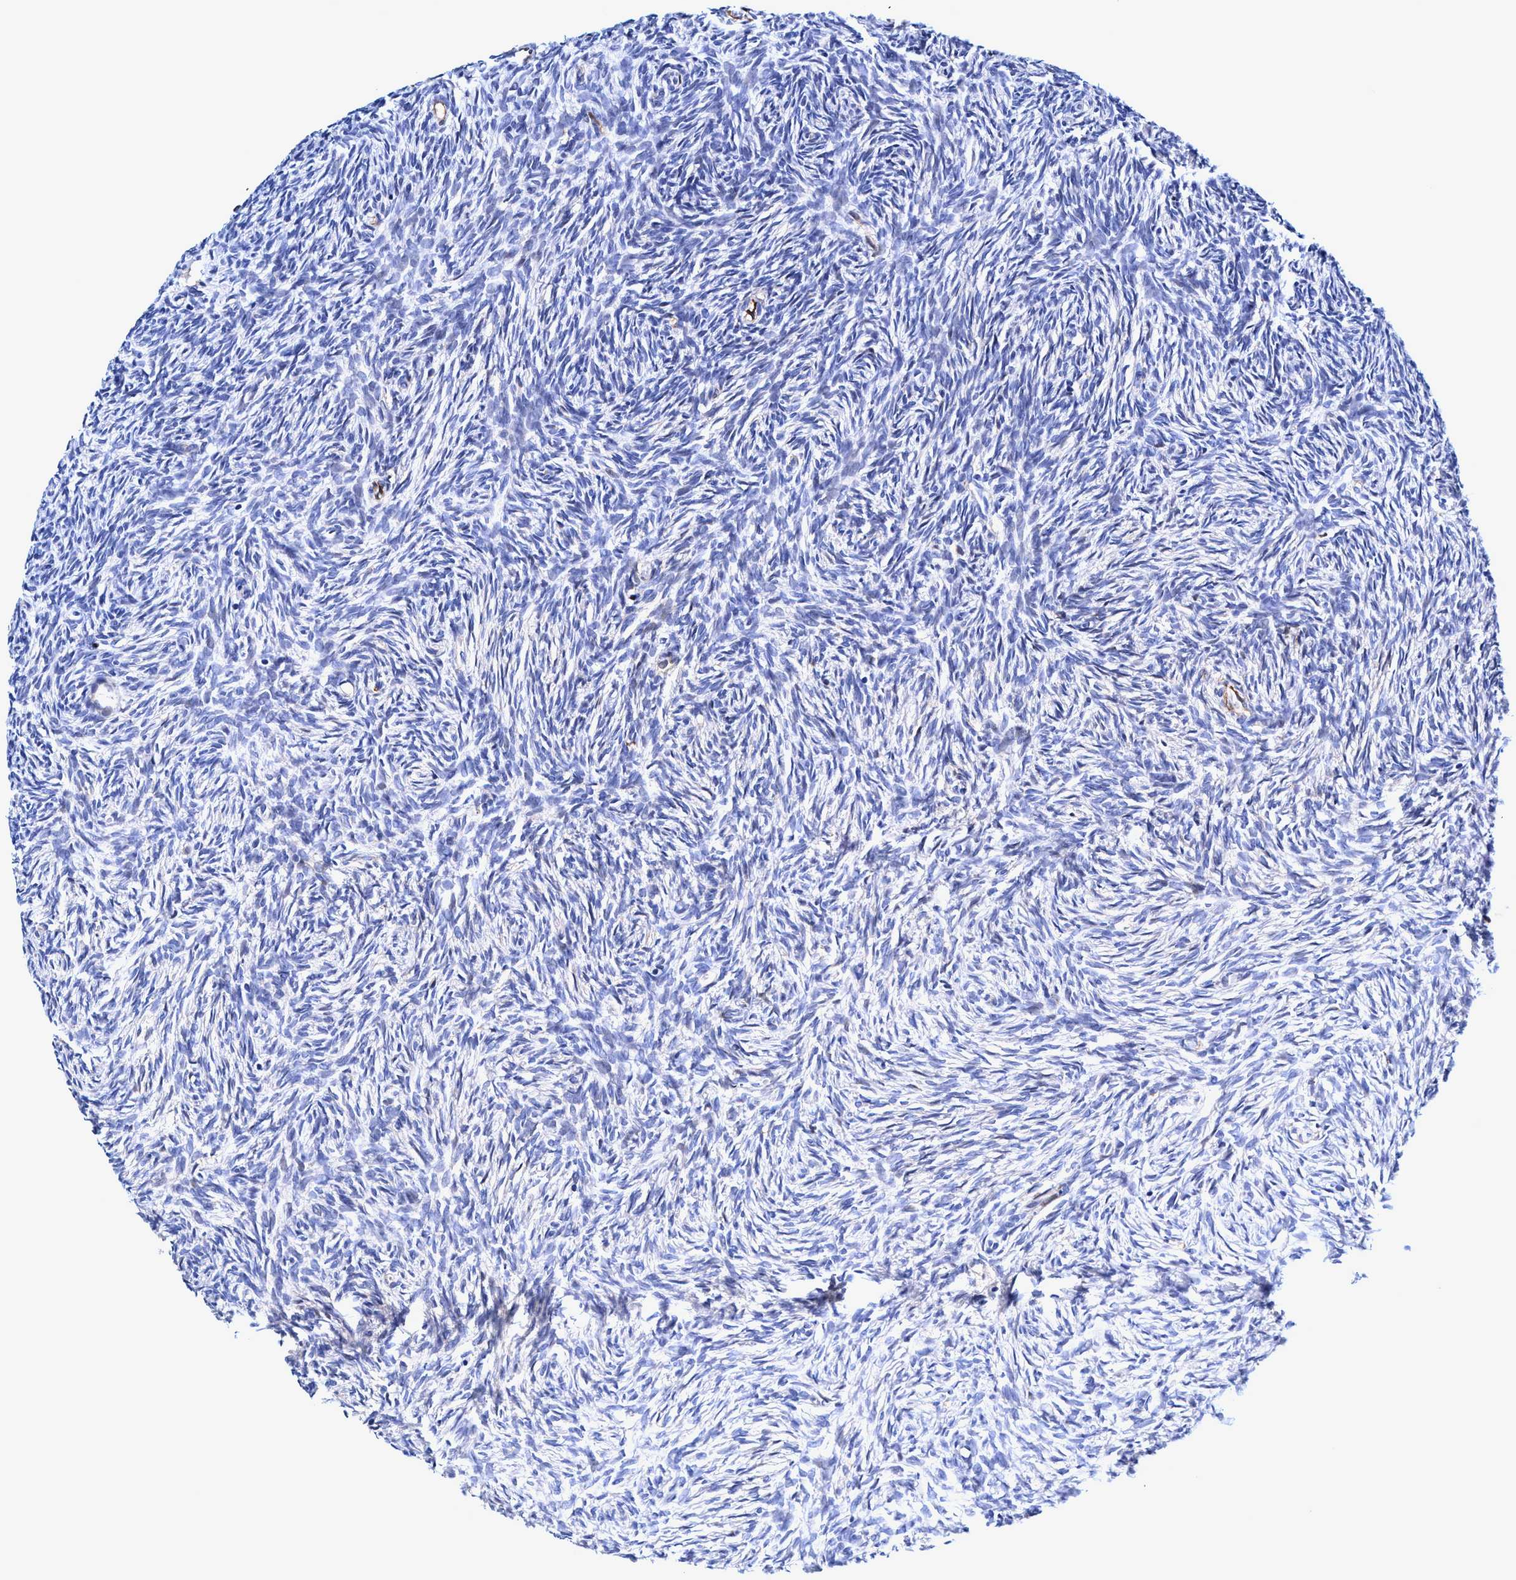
{"staining": {"intensity": "negative", "quantity": "none", "location": "none"}, "tissue": "ovary", "cell_type": "Ovarian stroma cells", "image_type": "normal", "snomed": [{"axis": "morphology", "description": "Normal tissue, NOS"}, {"axis": "topography", "description": "Ovary"}], "caption": "DAB (3,3'-diaminobenzidine) immunohistochemical staining of unremarkable ovary shows no significant staining in ovarian stroma cells. (DAB (3,3'-diaminobenzidine) immunohistochemistry (IHC) visualized using brightfield microscopy, high magnification).", "gene": "UBALD2", "patient": {"sex": "female", "age": 35}}